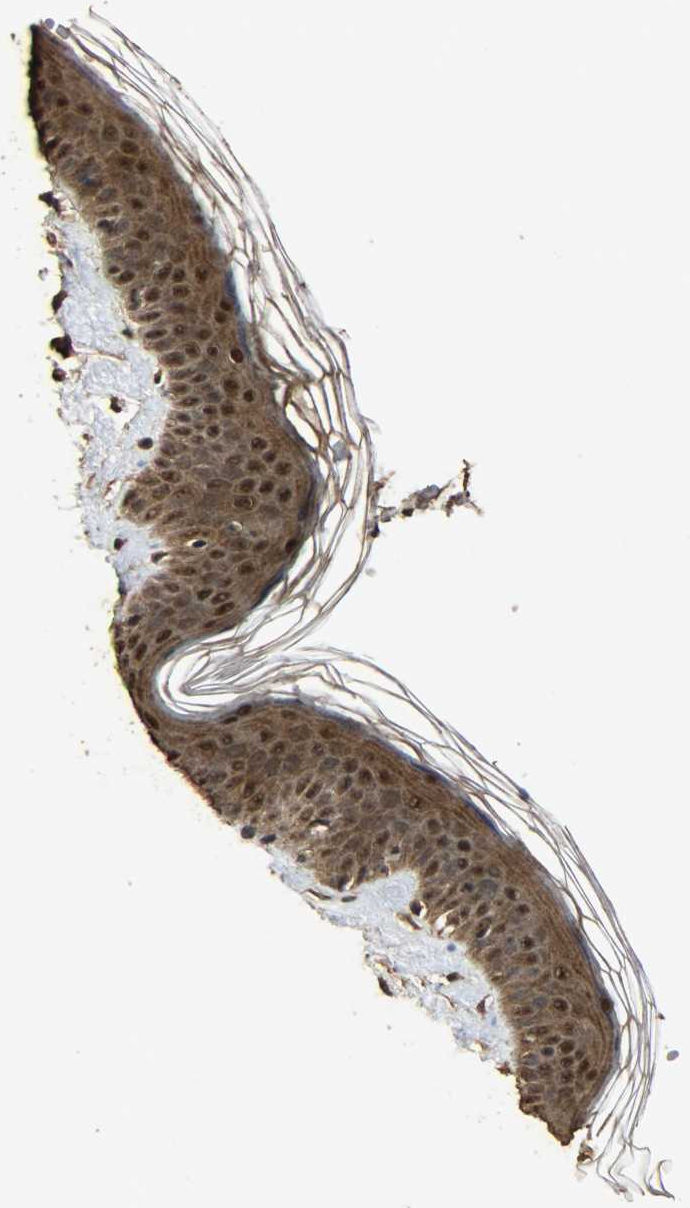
{"staining": {"intensity": "strong", "quantity": ">75%", "location": "cytoplasmic/membranous,nuclear"}, "tissue": "skin", "cell_type": "Fibroblasts", "image_type": "normal", "snomed": [{"axis": "morphology", "description": "Normal tissue, NOS"}, {"axis": "topography", "description": "Skin"}], "caption": "The immunohistochemical stain shows strong cytoplasmic/membranous,nuclear expression in fibroblasts of normal skin. (Stains: DAB in brown, nuclei in blue, Microscopy: brightfield microscopy at high magnification).", "gene": "CCNT2", "patient": {"sex": "female", "age": 56}}